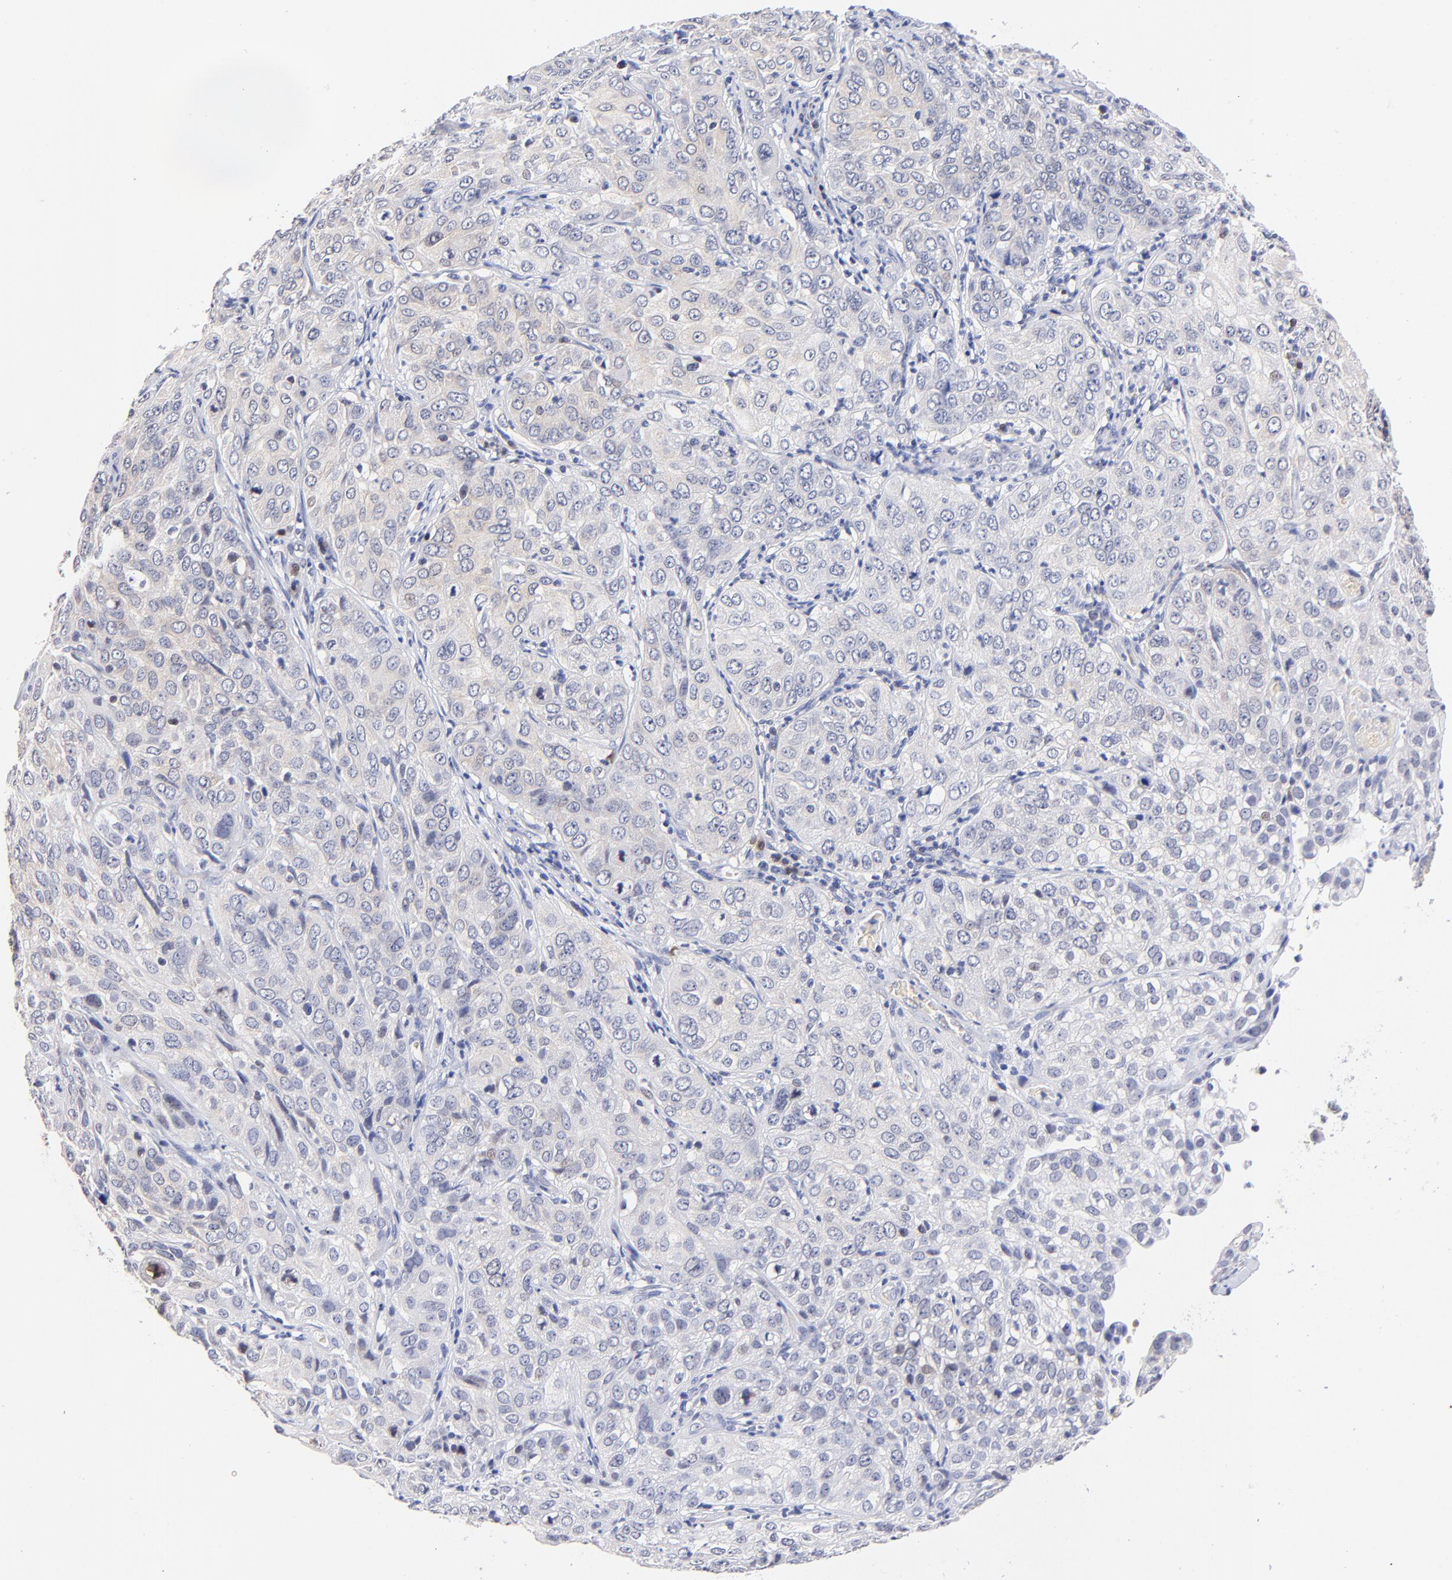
{"staining": {"intensity": "negative", "quantity": "none", "location": "none"}, "tissue": "cervical cancer", "cell_type": "Tumor cells", "image_type": "cancer", "snomed": [{"axis": "morphology", "description": "Squamous cell carcinoma, NOS"}, {"axis": "topography", "description": "Cervix"}], "caption": "IHC micrograph of human squamous cell carcinoma (cervical) stained for a protein (brown), which reveals no expression in tumor cells.", "gene": "ZNF155", "patient": {"sex": "female", "age": 38}}